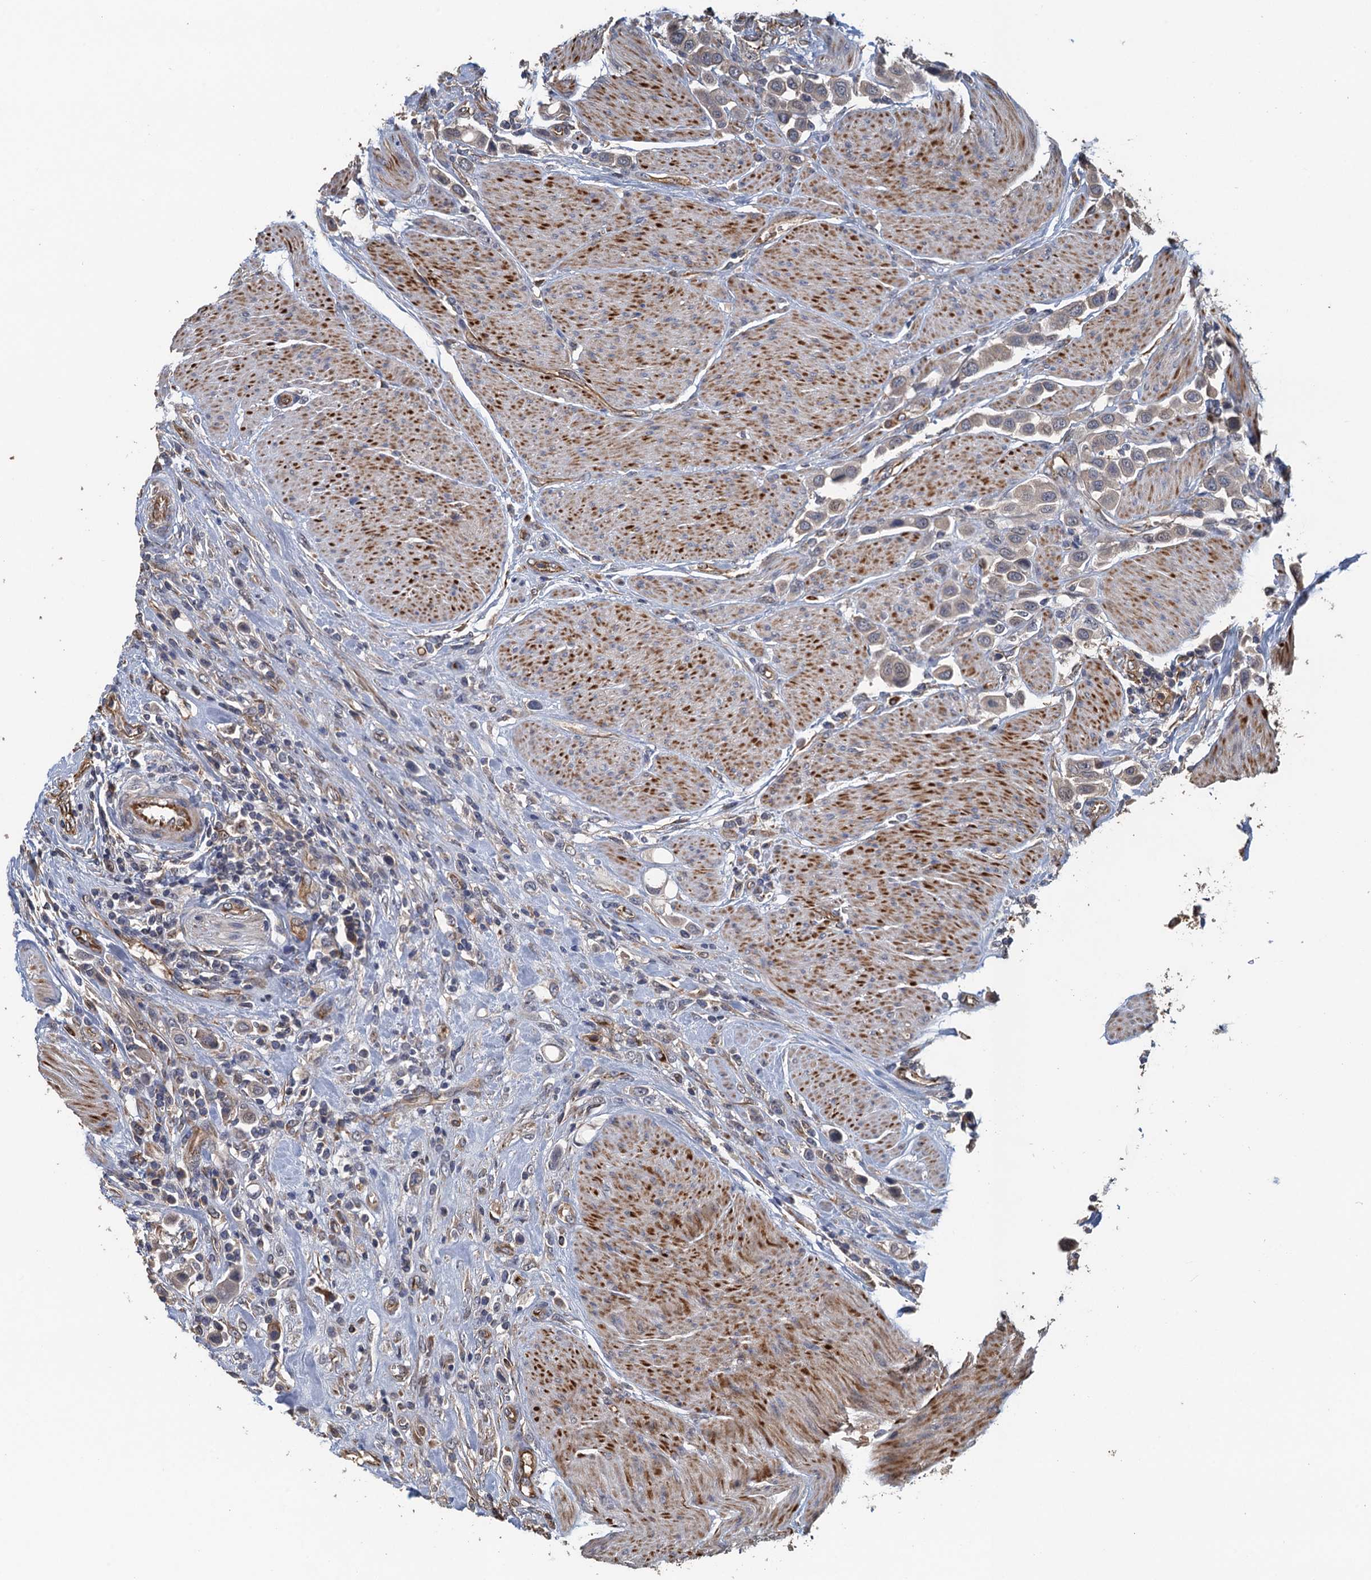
{"staining": {"intensity": "negative", "quantity": "none", "location": "none"}, "tissue": "urothelial cancer", "cell_type": "Tumor cells", "image_type": "cancer", "snomed": [{"axis": "morphology", "description": "Urothelial carcinoma, High grade"}, {"axis": "topography", "description": "Urinary bladder"}], "caption": "A photomicrograph of human urothelial cancer is negative for staining in tumor cells. (Brightfield microscopy of DAB immunohistochemistry (IHC) at high magnification).", "gene": "ACSBG1", "patient": {"sex": "male", "age": 50}}